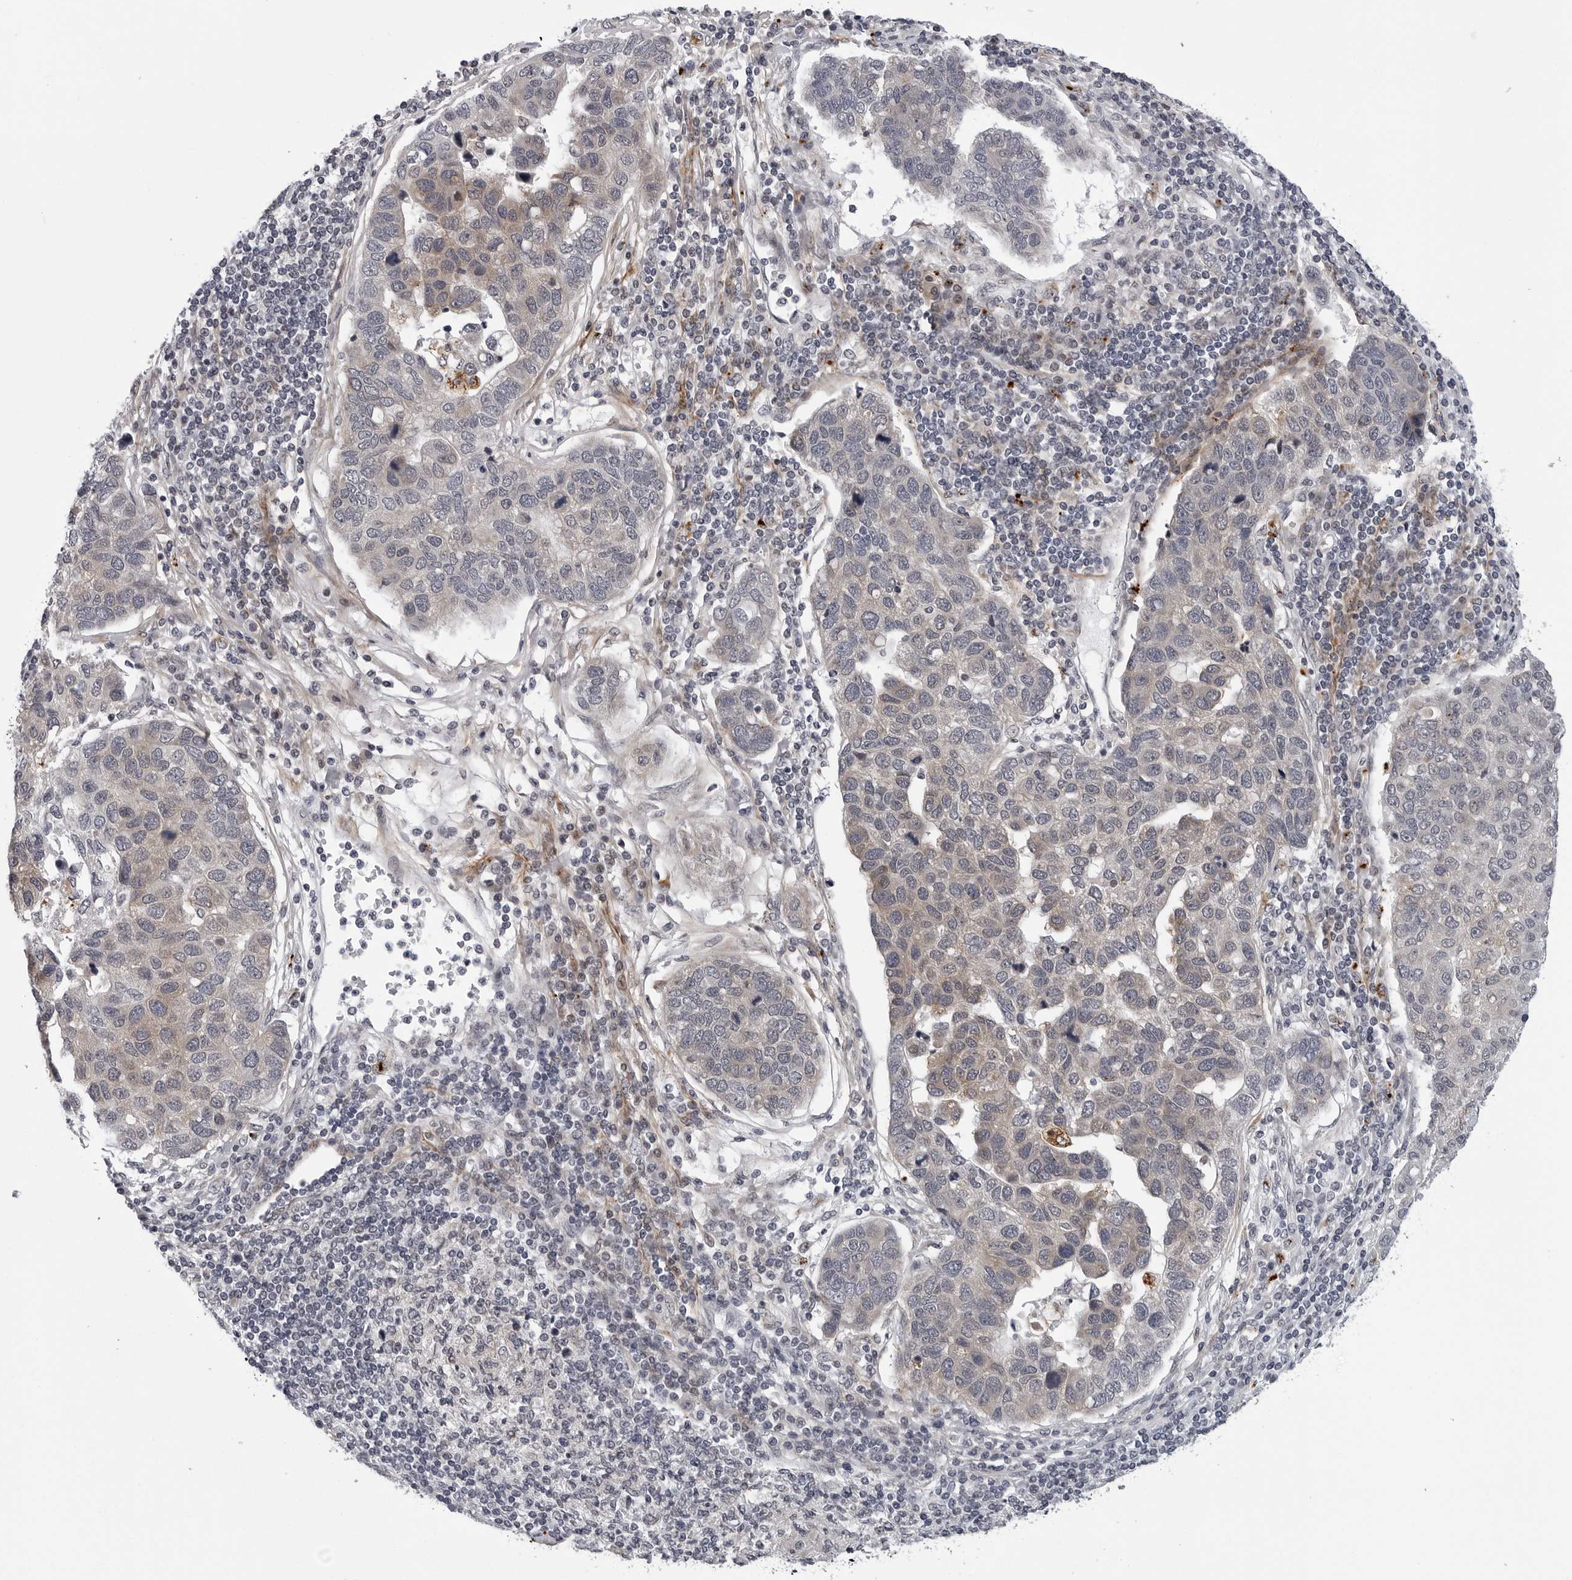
{"staining": {"intensity": "weak", "quantity": "25%-75%", "location": "cytoplasmic/membranous"}, "tissue": "pancreatic cancer", "cell_type": "Tumor cells", "image_type": "cancer", "snomed": [{"axis": "morphology", "description": "Adenocarcinoma, NOS"}, {"axis": "topography", "description": "Pancreas"}], "caption": "This image displays pancreatic cancer (adenocarcinoma) stained with immunohistochemistry (IHC) to label a protein in brown. The cytoplasmic/membranous of tumor cells show weak positivity for the protein. Nuclei are counter-stained blue.", "gene": "KIAA1614", "patient": {"sex": "female", "age": 61}}